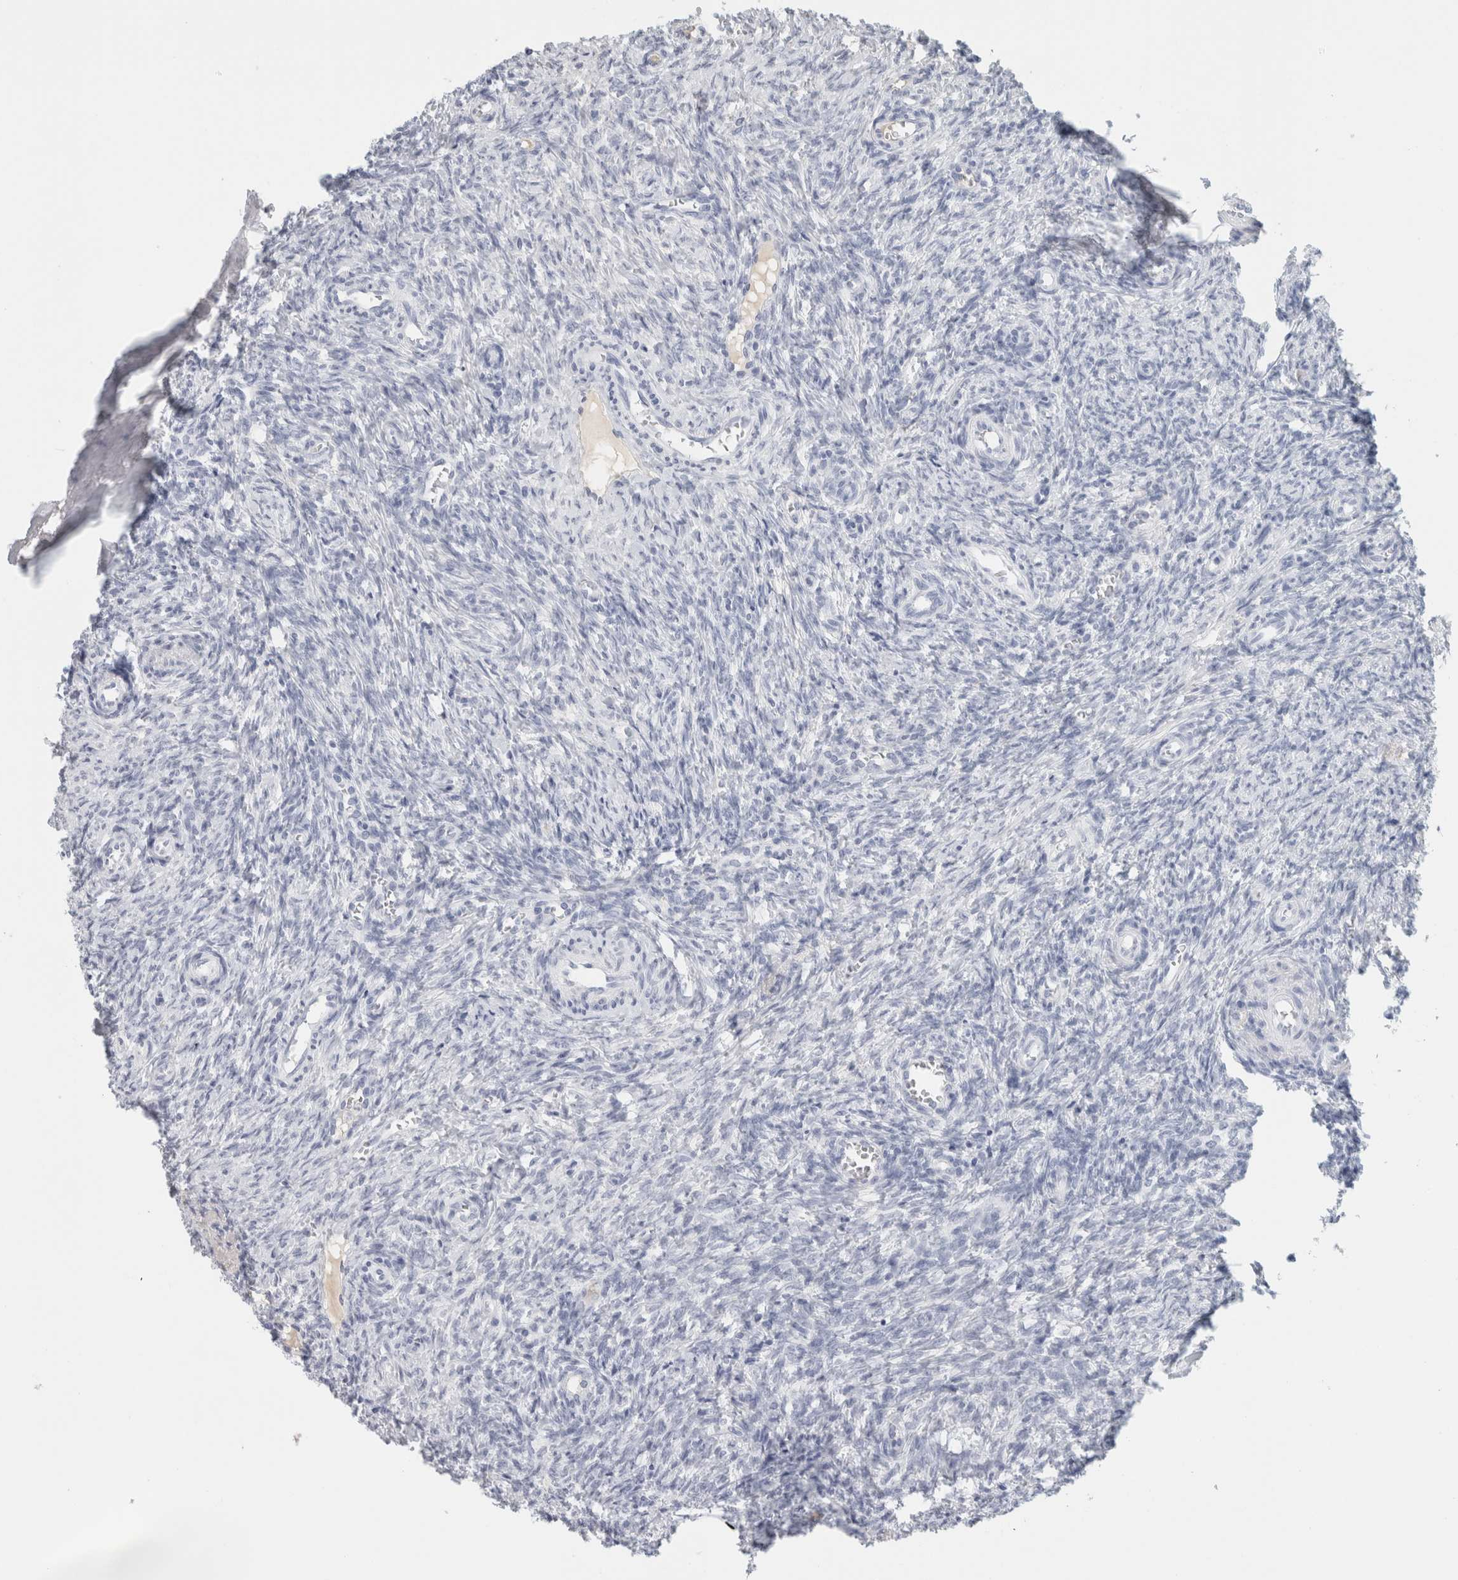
{"staining": {"intensity": "negative", "quantity": "none", "location": "none"}, "tissue": "ovary", "cell_type": "Follicle cells", "image_type": "normal", "snomed": [{"axis": "morphology", "description": "Normal tissue, NOS"}, {"axis": "topography", "description": "Ovary"}], "caption": "Follicle cells show no significant staining in normal ovary. (DAB IHC visualized using brightfield microscopy, high magnification).", "gene": "TSPAN8", "patient": {"sex": "female", "age": 41}}